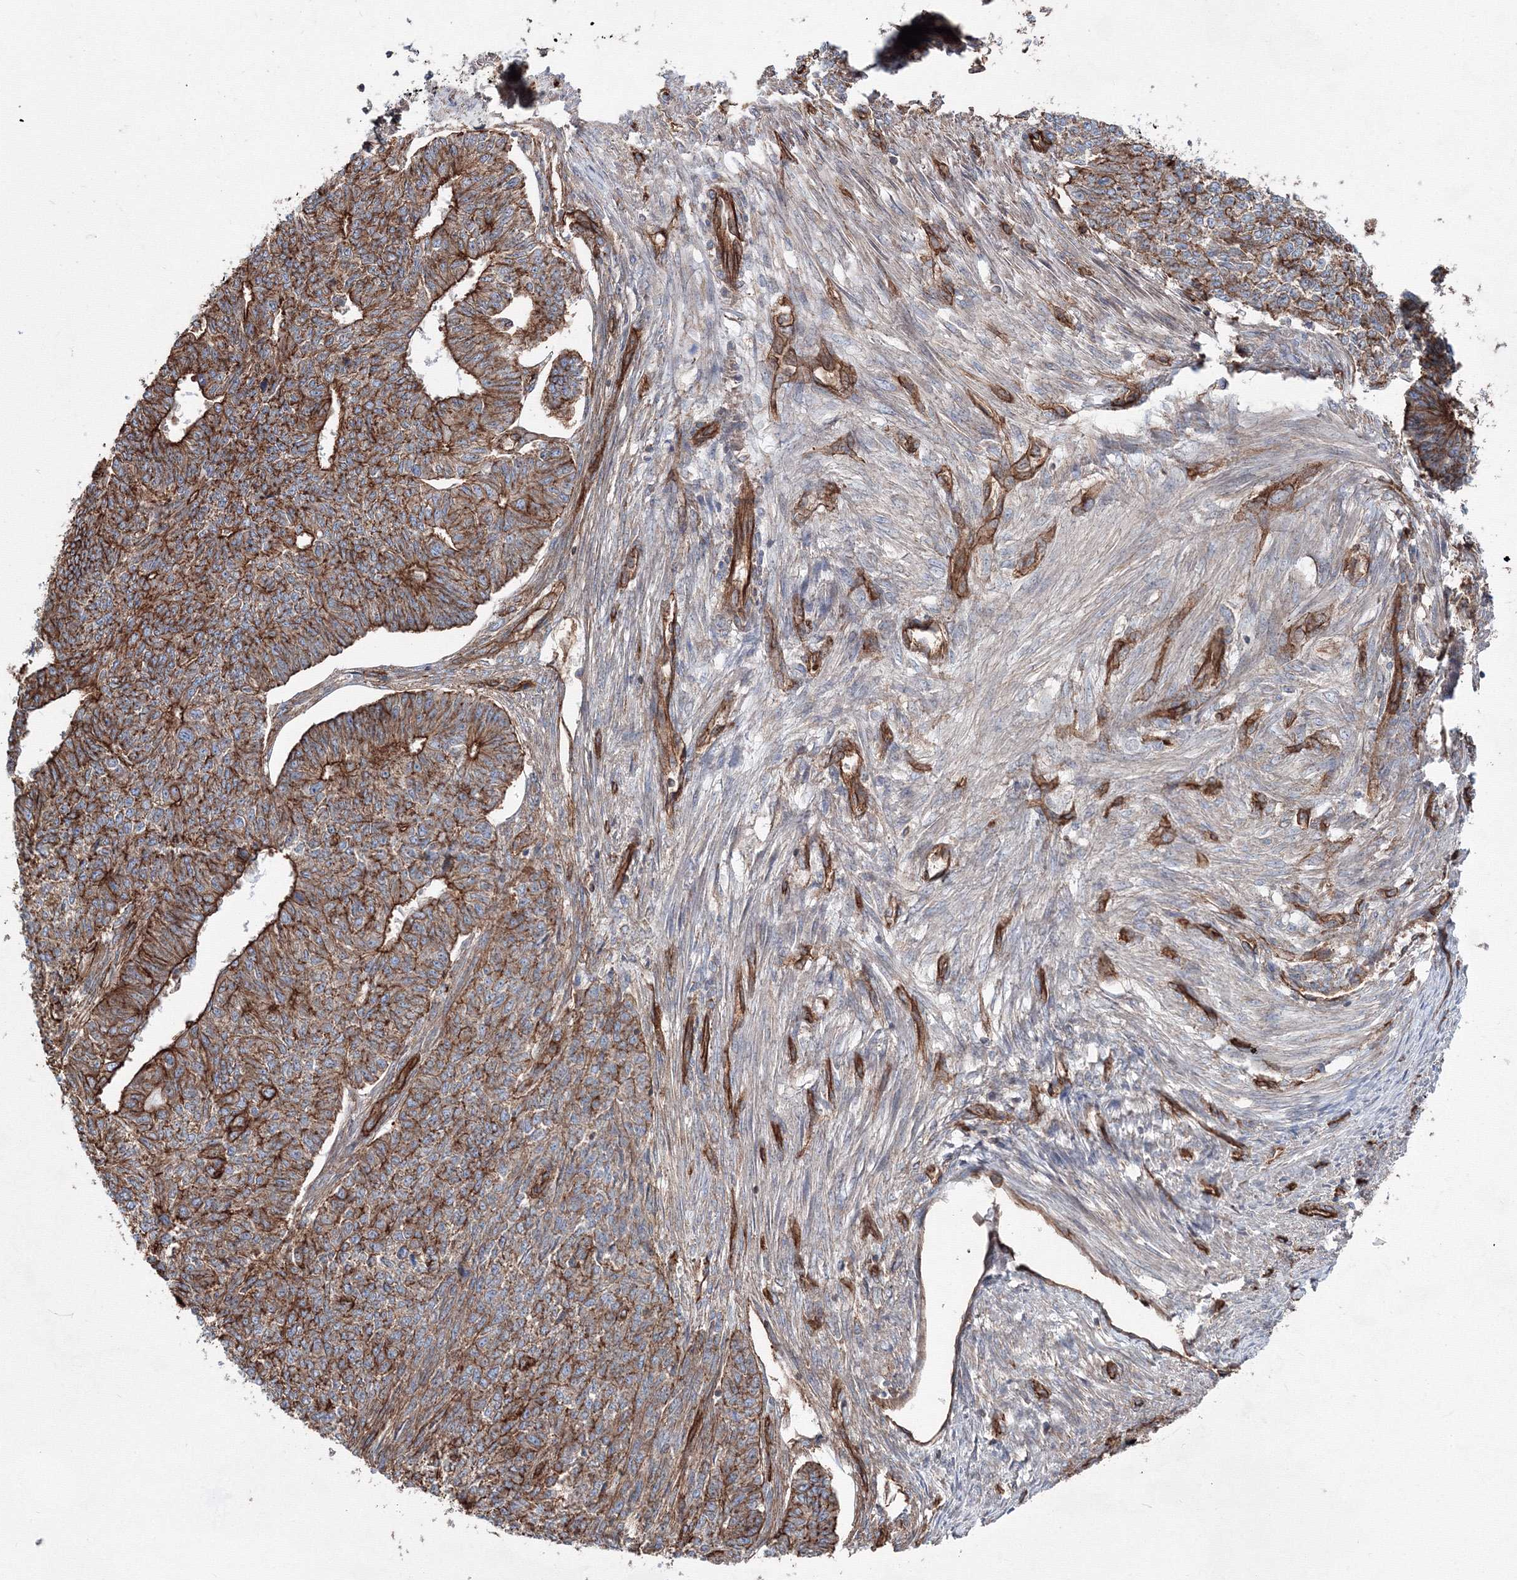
{"staining": {"intensity": "strong", "quantity": ">75%", "location": "cytoplasmic/membranous"}, "tissue": "endometrial cancer", "cell_type": "Tumor cells", "image_type": "cancer", "snomed": [{"axis": "morphology", "description": "Adenocarcinoma, NOS"}, {"axis": "topography", "description": "Endometrium"}], "caption": "Immunohistochemical staining of human adenocarcinoma (endometrial) demonstrates high levels of strong cytoplasmic/membranous protein staining in approximately >75% of tumor cells.", "gene": "ANKRD37", "patient": {"sex": "female", "age": 32}}